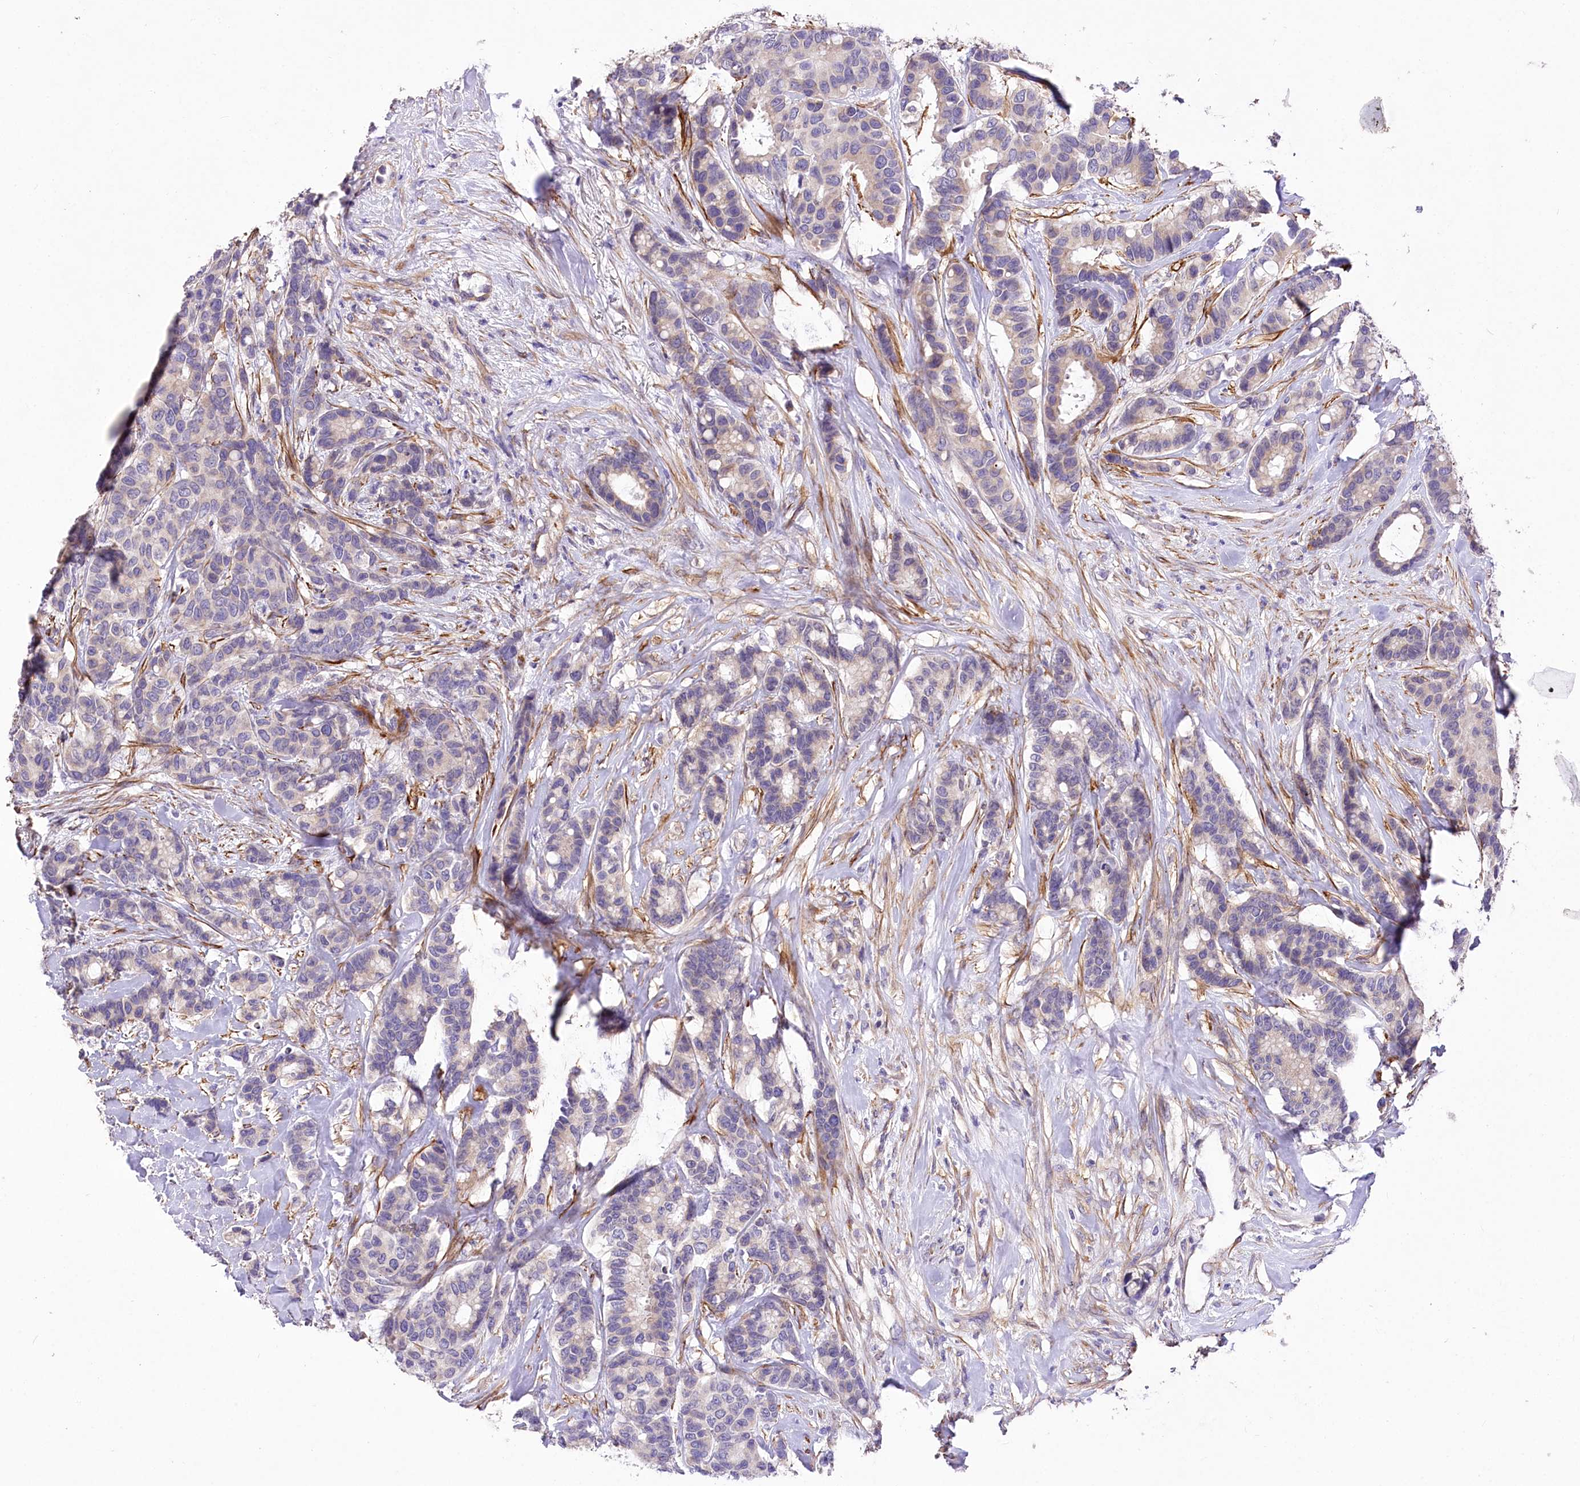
{"staining": {"intensity": "negative", "quantity": "none", "location": "none"}, "tissue": "breast cancer", "cell_type": "Tumor cells", "image_type": "cancer", "snomed": [{"axis": "morphology", "description": "Duct carcinoma"}, {"axis": "topography", "description": "Breast"}], "caption": "This micrograph is of breast cancer (invasive ductal carcinoma) stained with immunohistochemistry to label a protein in brown with the nuclei are counter-stained blue. There is no positivity in tumor cells.", "gene": "RDH16", "patient": {"sex": "female", "age": 87}}